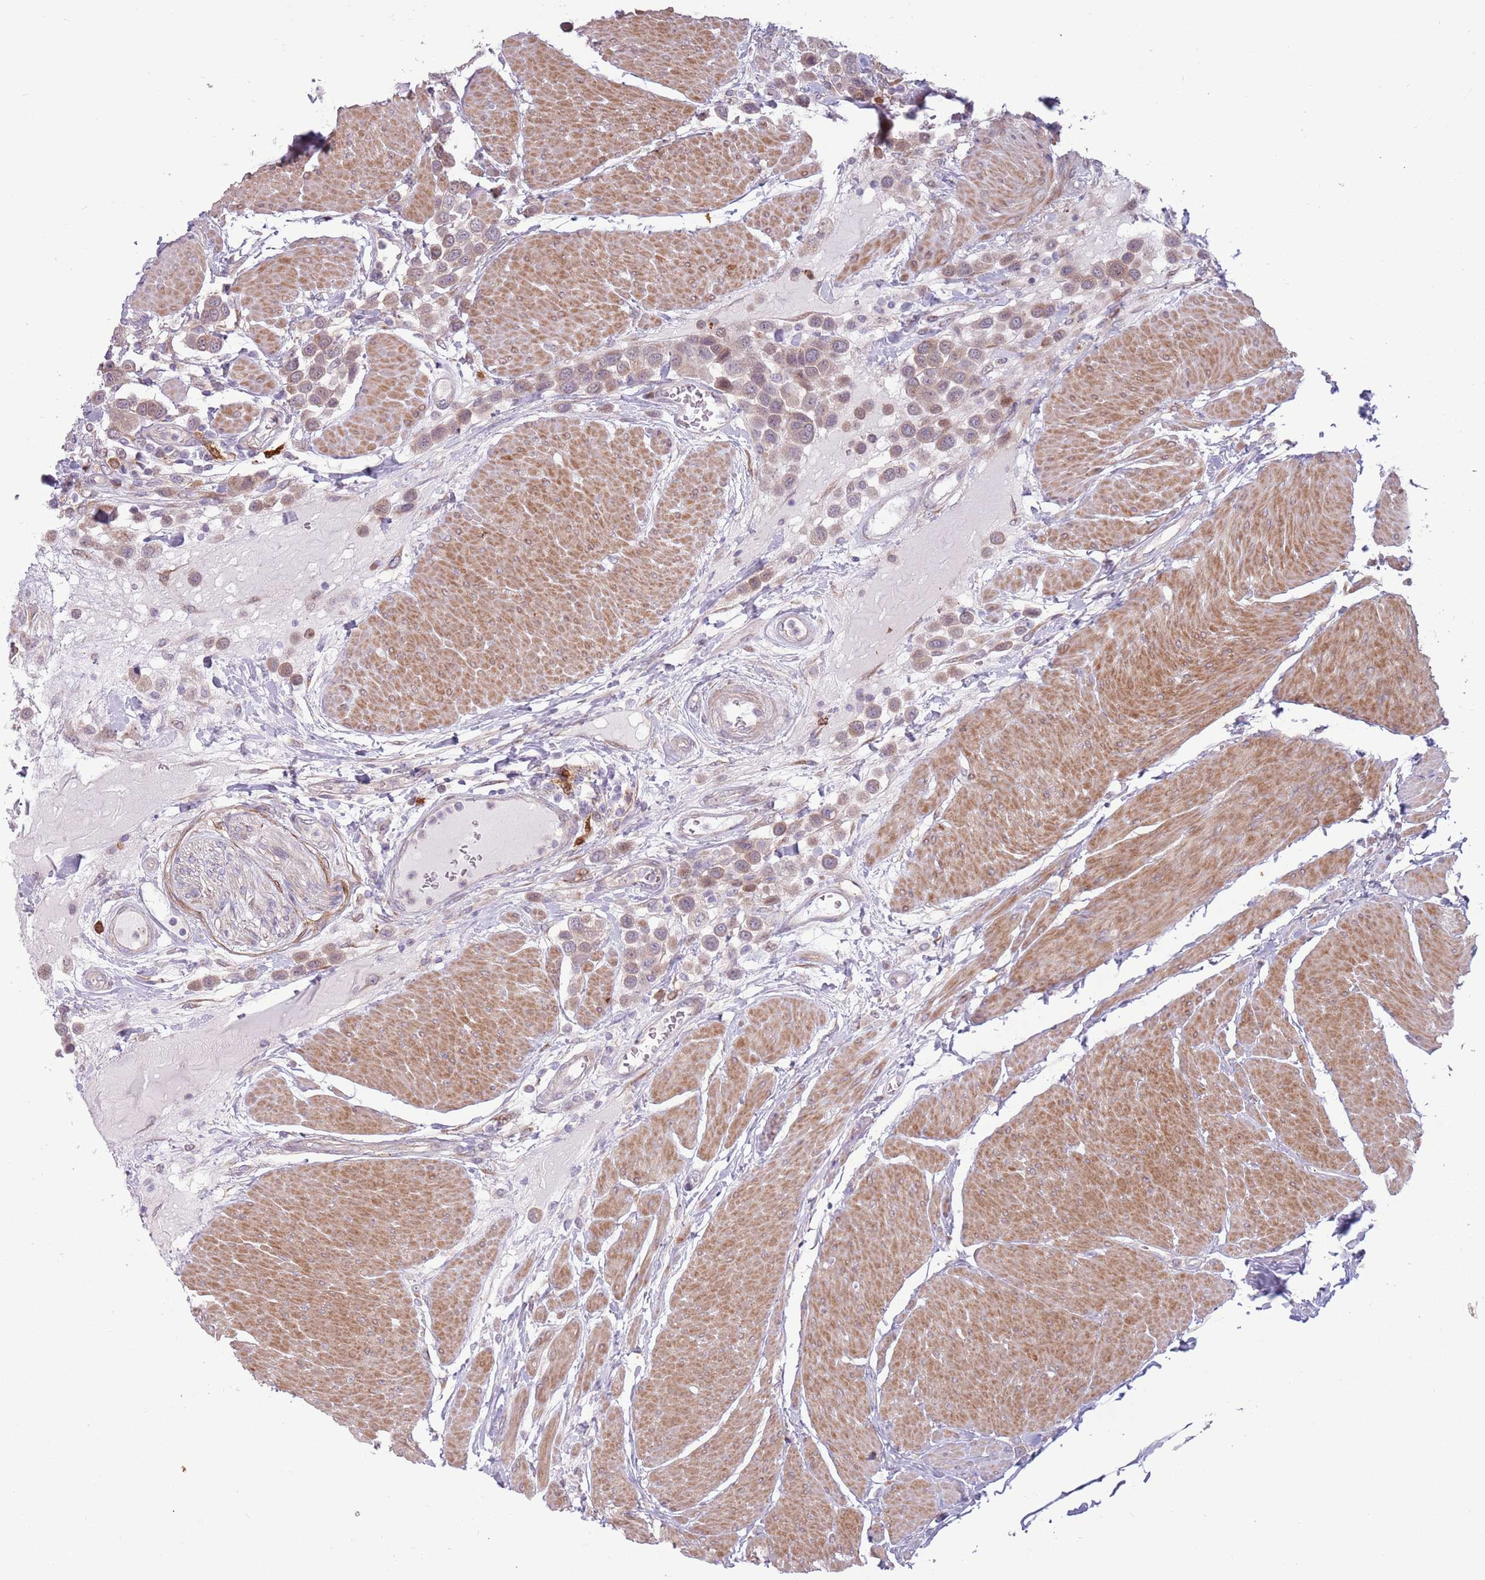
{"staining": {"intensity": "weak", "quantity": ">75%", "location": "cytoplasmic/membranous"}, "tissue": "urothelial cancer", "cell_type": "Tumor cells", "image_type": "cancer", "snomed": [{"axis": "morphology", "description": "Urothelial carcinoma, High grade"}, {"axis": "topography", "description": "Urinary bladder"}], "caption": "This micrograph reveals high-grade urothelial carcinoma stained with IHC to label a protein in brown. The cytoplasmic/membranous of tumor cells show weak positivity for the protein. Nuclei are counter-stained blue.", "gene": "CCDC150", "patient": {"sex": "male", "age": 50}}